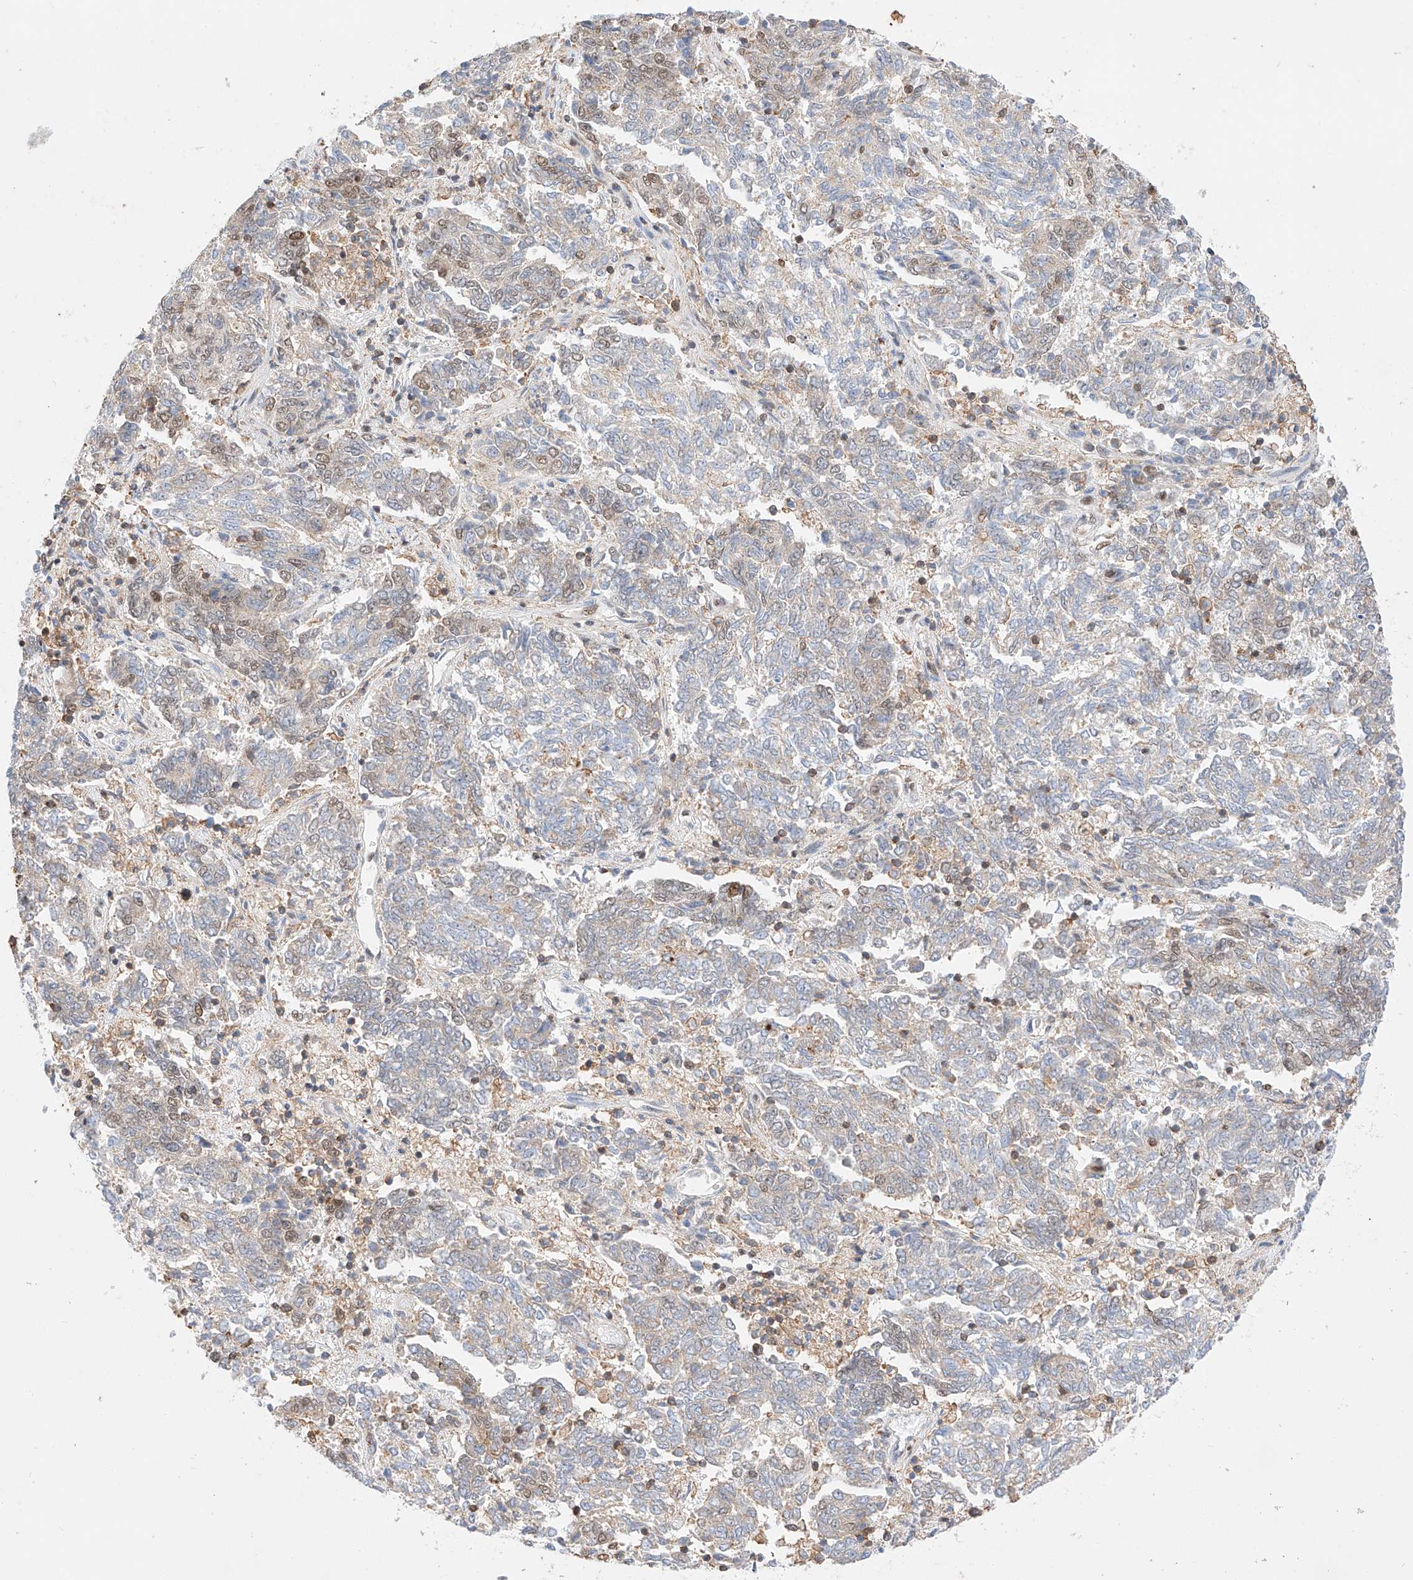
{"staining": {"intensity": "moderate", "quantity": "<25%", "location": "nuclear"}, "tissue": "endometrial cancer", "cell_type": "Tumor cells", "image_type": "cancer", "snomed": [{"axis": "morphology", "description": "Adenocarcinoma, NOS"}, {"axis": "topography", "description": "Endometrium"}], "caption": "About <25% of tumor cells in endometrial cancer exhibit moderate nuclear protein positivity as visualized by brown immunohistochemical staining.", "gene": "HDAC9", "patient": {"sex": "female", "age": 80}}